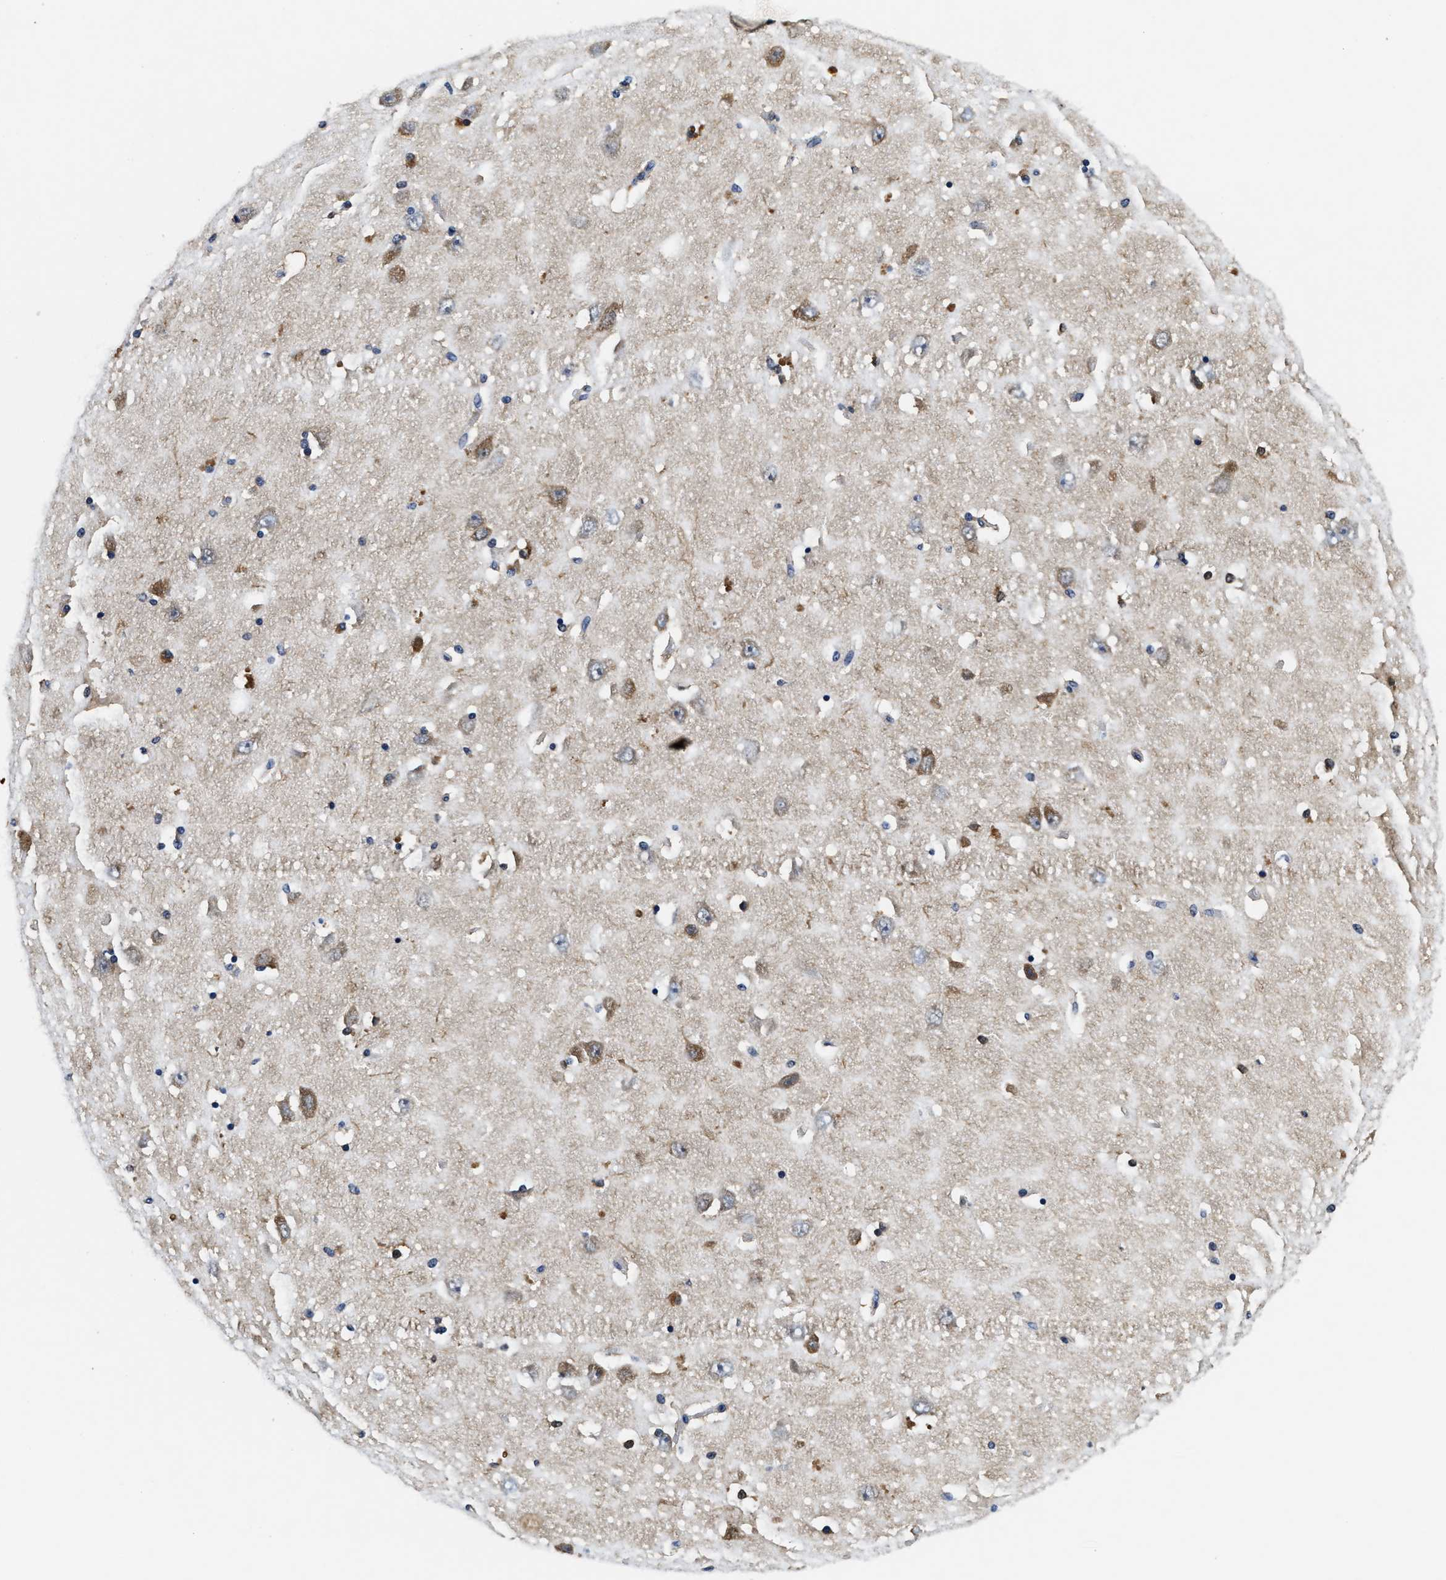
{"staining": {"intensity": "negative", "quantity": "none", "location": "none"}, "tissue": "hippocampus", "cell_type": "Glial cells", "image_type": "normal", "snomed": [{"axis": "morphology", "description": "Normal tissue, NOS"}, {"axis": "topography", "description": "Hippocampus"}], "caption": "An immunohistochemistry (IHC) micrograph of normal hippocampus is shown. There is no staining in glial cells of hippocampus.", "gene": "PHPT1", "patient": {"sex": "female", "age": 54}}